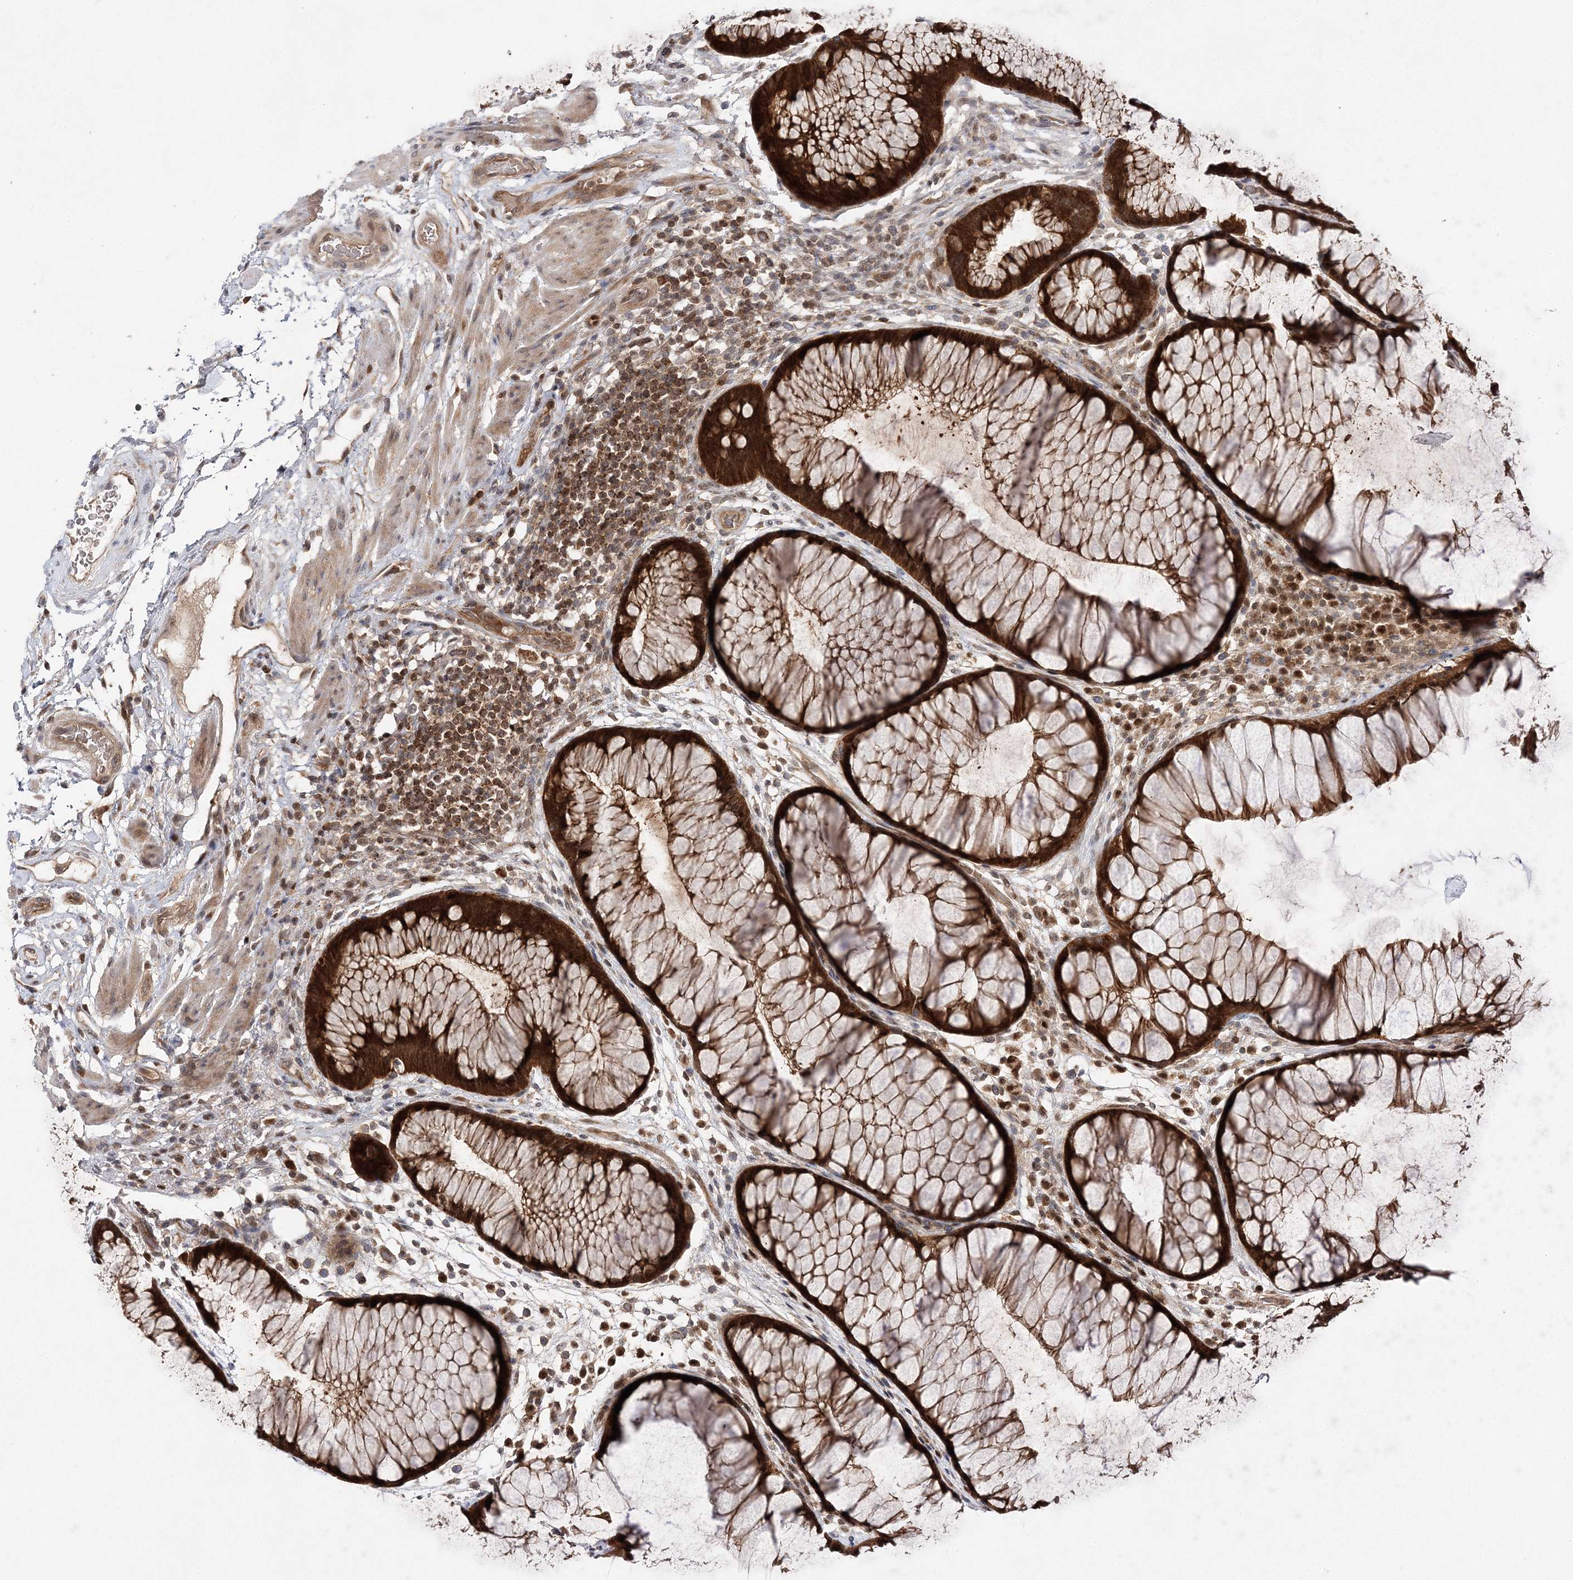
{"staining": {"intensity": "strong", "quantity": ">75%", "location": "cytoplasmic/membranous,nuclear"}, "tissue": "rectum", "cell_type": "Glandular cells", "image_type": "normal", "snomed": [{"axis": "morphology", "description": "Normal tissue, NOS"}, {"axis": "topography", "description": "Rectum"}], "caption": "This is a photomicrograph of immunohistochemistry (IHC) staining of unremarkable rectum, which shows strong positivity in the cytoplasmic/membranous,nuclear of glandular cells.", "gene": "NIF3L1", "patient": {"sex": "male", "age": 51}}